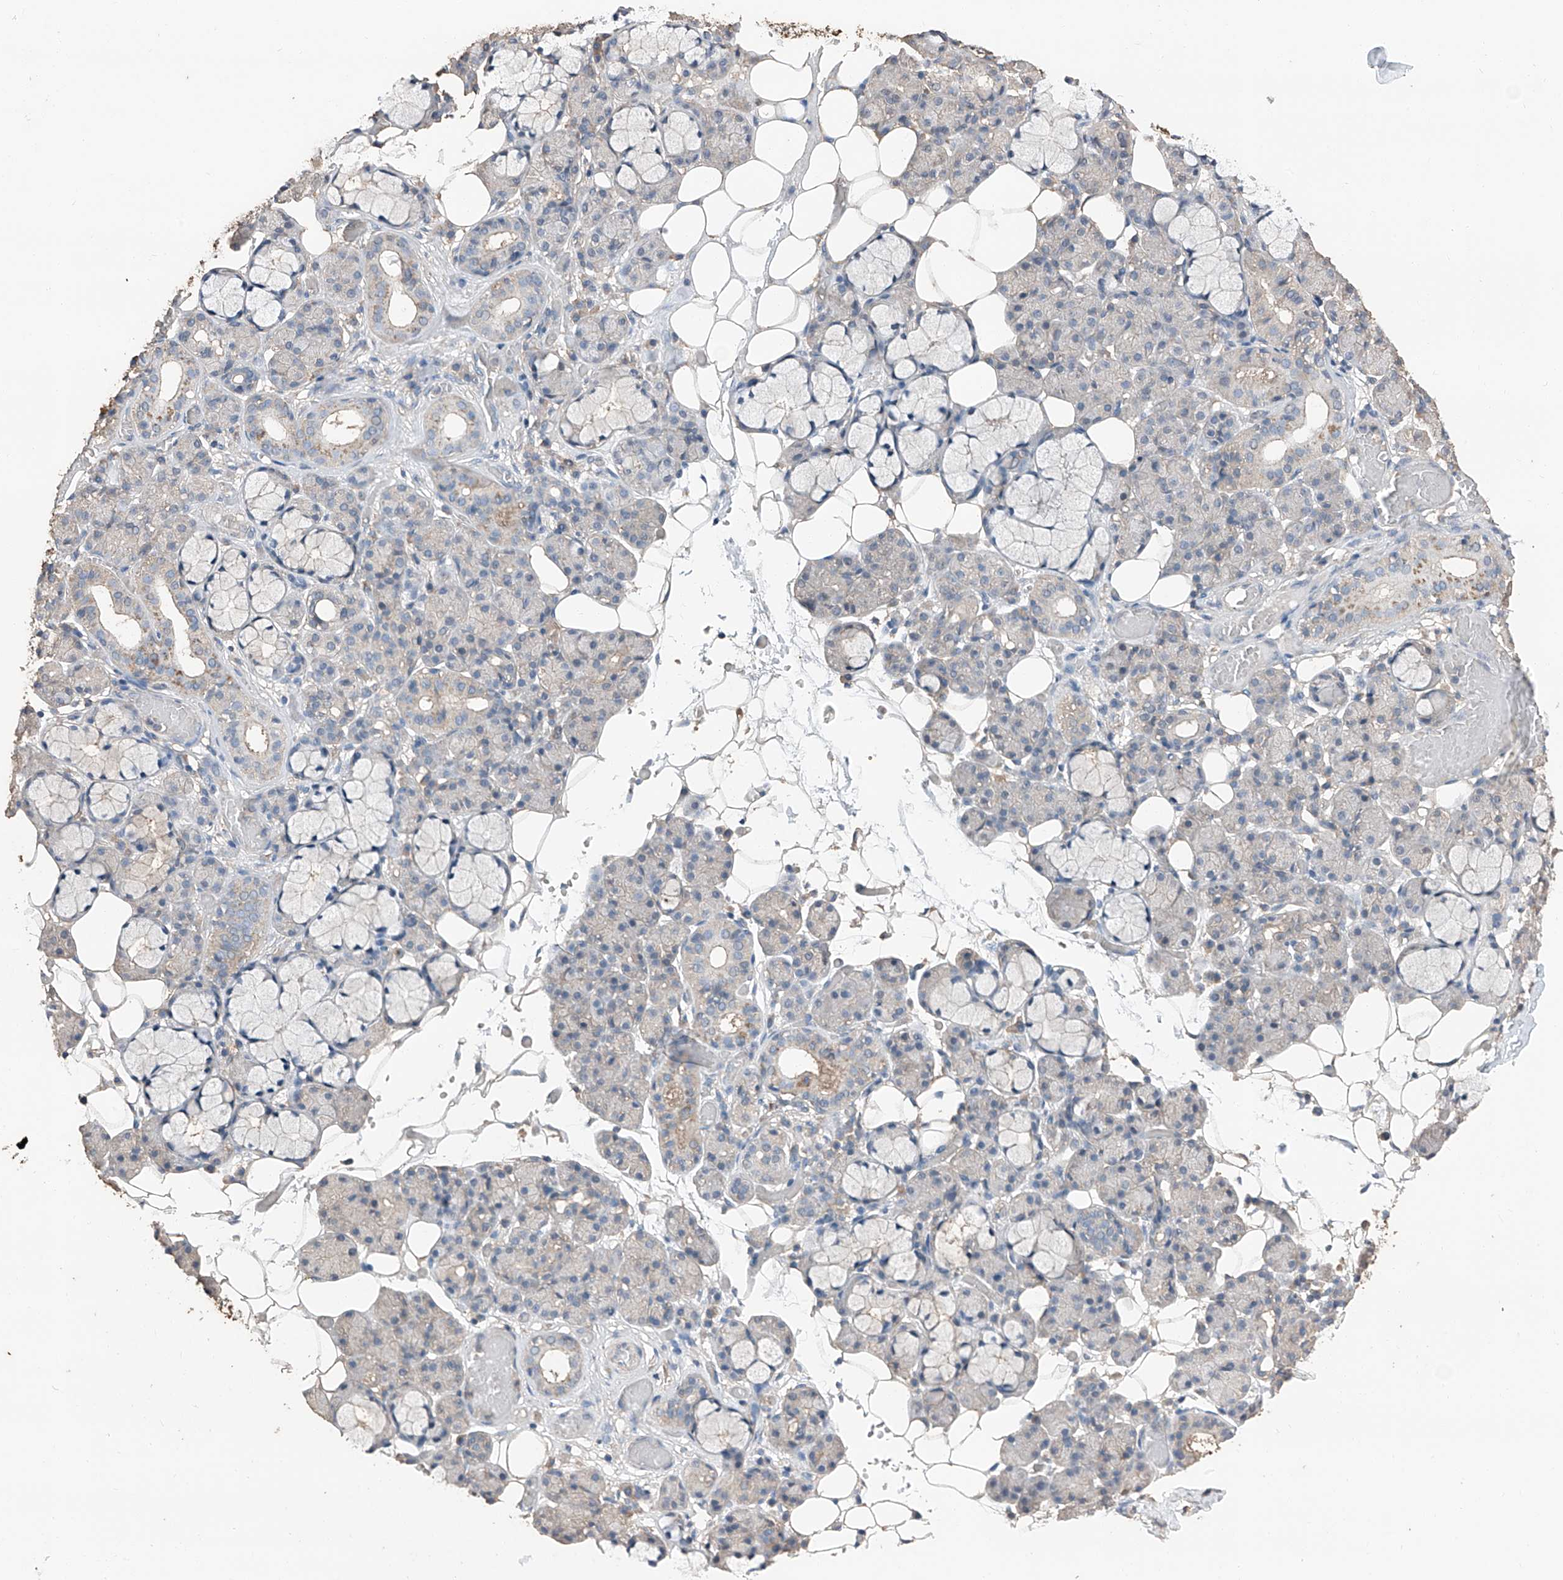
{"staining": {"intensity": "negative", "quantity": "none", "location": "none"}, "tissue": "salivary gland", "cell_type": "Glandular cells", "image_type": "normal", "snomed": [{"axis": "morphology", "description": "Normal tissue, NOS"}, {"axis": "topography", "description": "Salivary gland"}], "caption": "Immunohistochemistry (IHC) micrograph of benign salivary gland: salivary gland stained with DAB (3,3'-diaminobenzidine) shows no significant protein positivity in glandular cells.", "gene": "MAMLD1", "patient": {"sex": "male", "age": 63}}